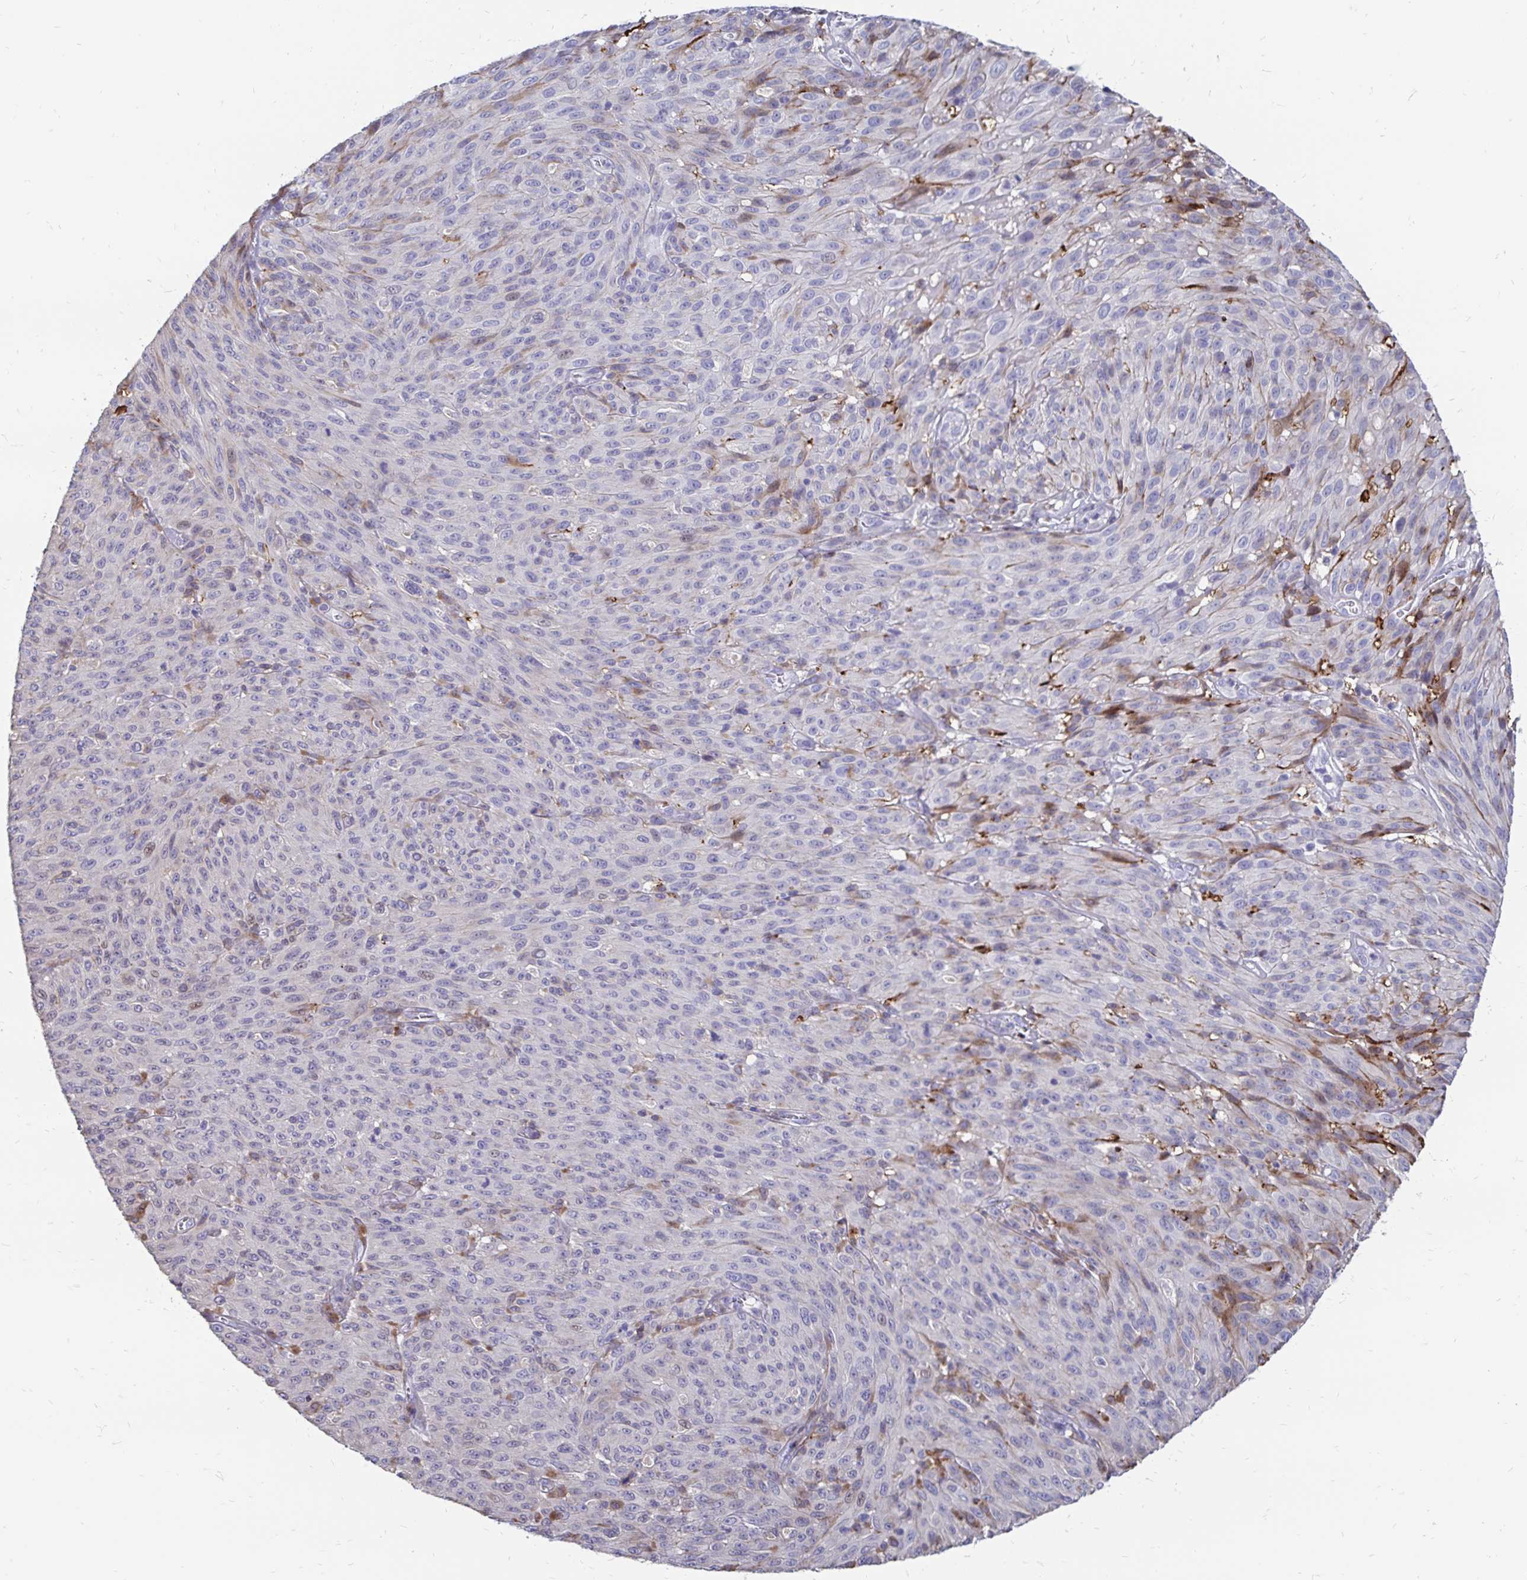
{"staining": {"intensity": "negative", "quantity": "none", "location": "none"}, "tissue": "melanoma", "cell_type": "Tumor cells", "image_type": "cancer", "snomed": [{"axis": "morphology", "description": "Malignant melanoma, NOS"}, {"axis": "topography", "description": "Skin"}], "caption": "Immunohistochemistry micrograph of human melanoma stained for a protein (brown), which reveals no staining in tumor cells. The staining was performed using DAB to visualize the protein expression in brown, while the nuclei were stained in blue with hematoxylin (Magnification: 20x).", "gene": "CDKL1", "patient": {"sex": "male", "age": 85}}